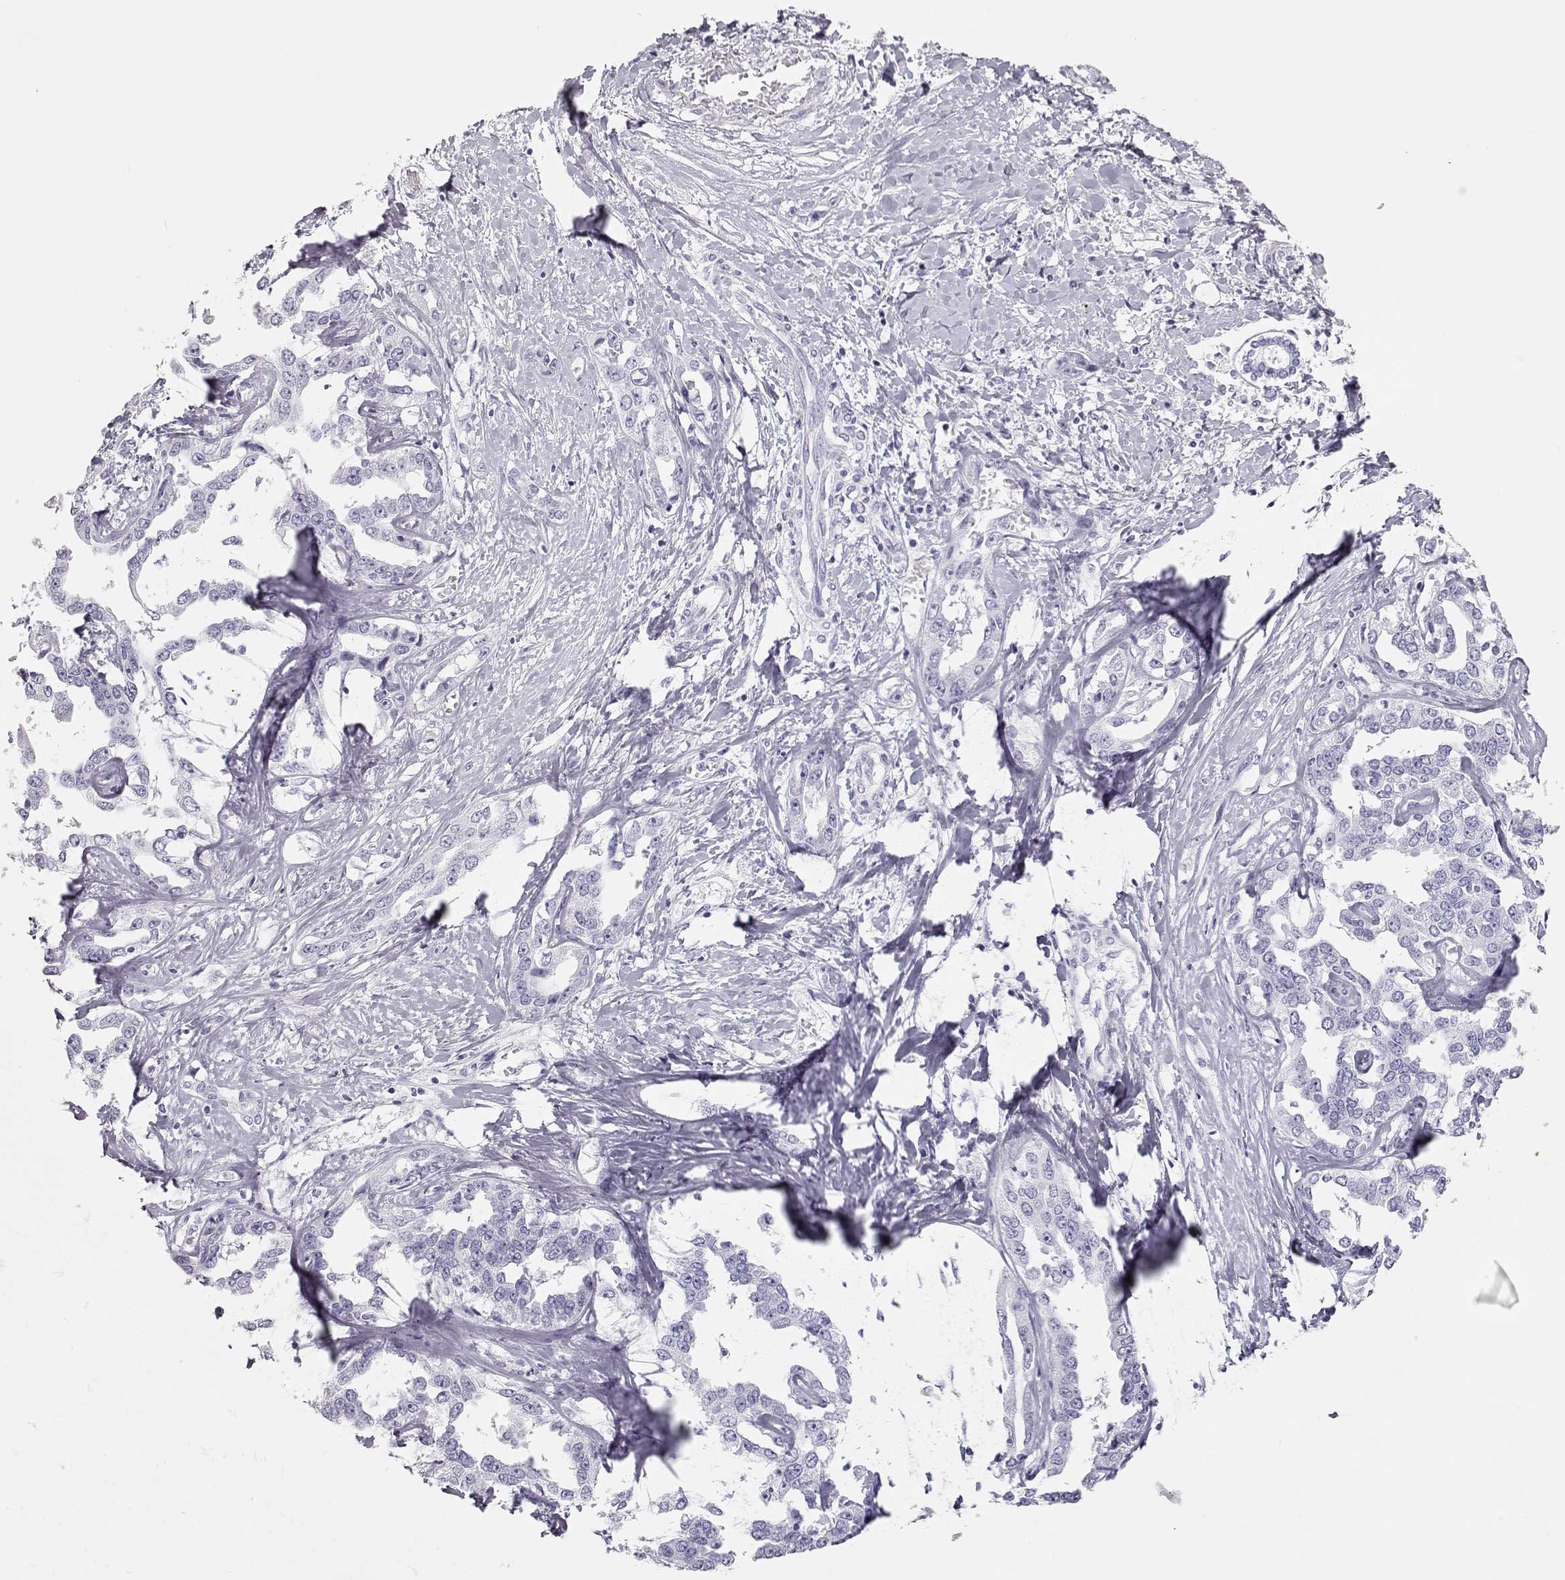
{"staining": {"intensity": "negative", "quantity": "none", "location": "none"}, "tissue": "liver cancer", "cell_type": "Tumor cells", "image_type": "cancer", "snomed": [{"axis": "morphology", "description": "Cholangiocarcinoma"}, {"axis": "topography", "description": "Liver"}], "caption": "Tumor cells show no significant expression in liver cancer. (DAB (3,3'-diaminobenzidine) immunohistochemistry, high magnification).", "gene": "TKTL1", "patient": {"sex": "male", "age": 59}}